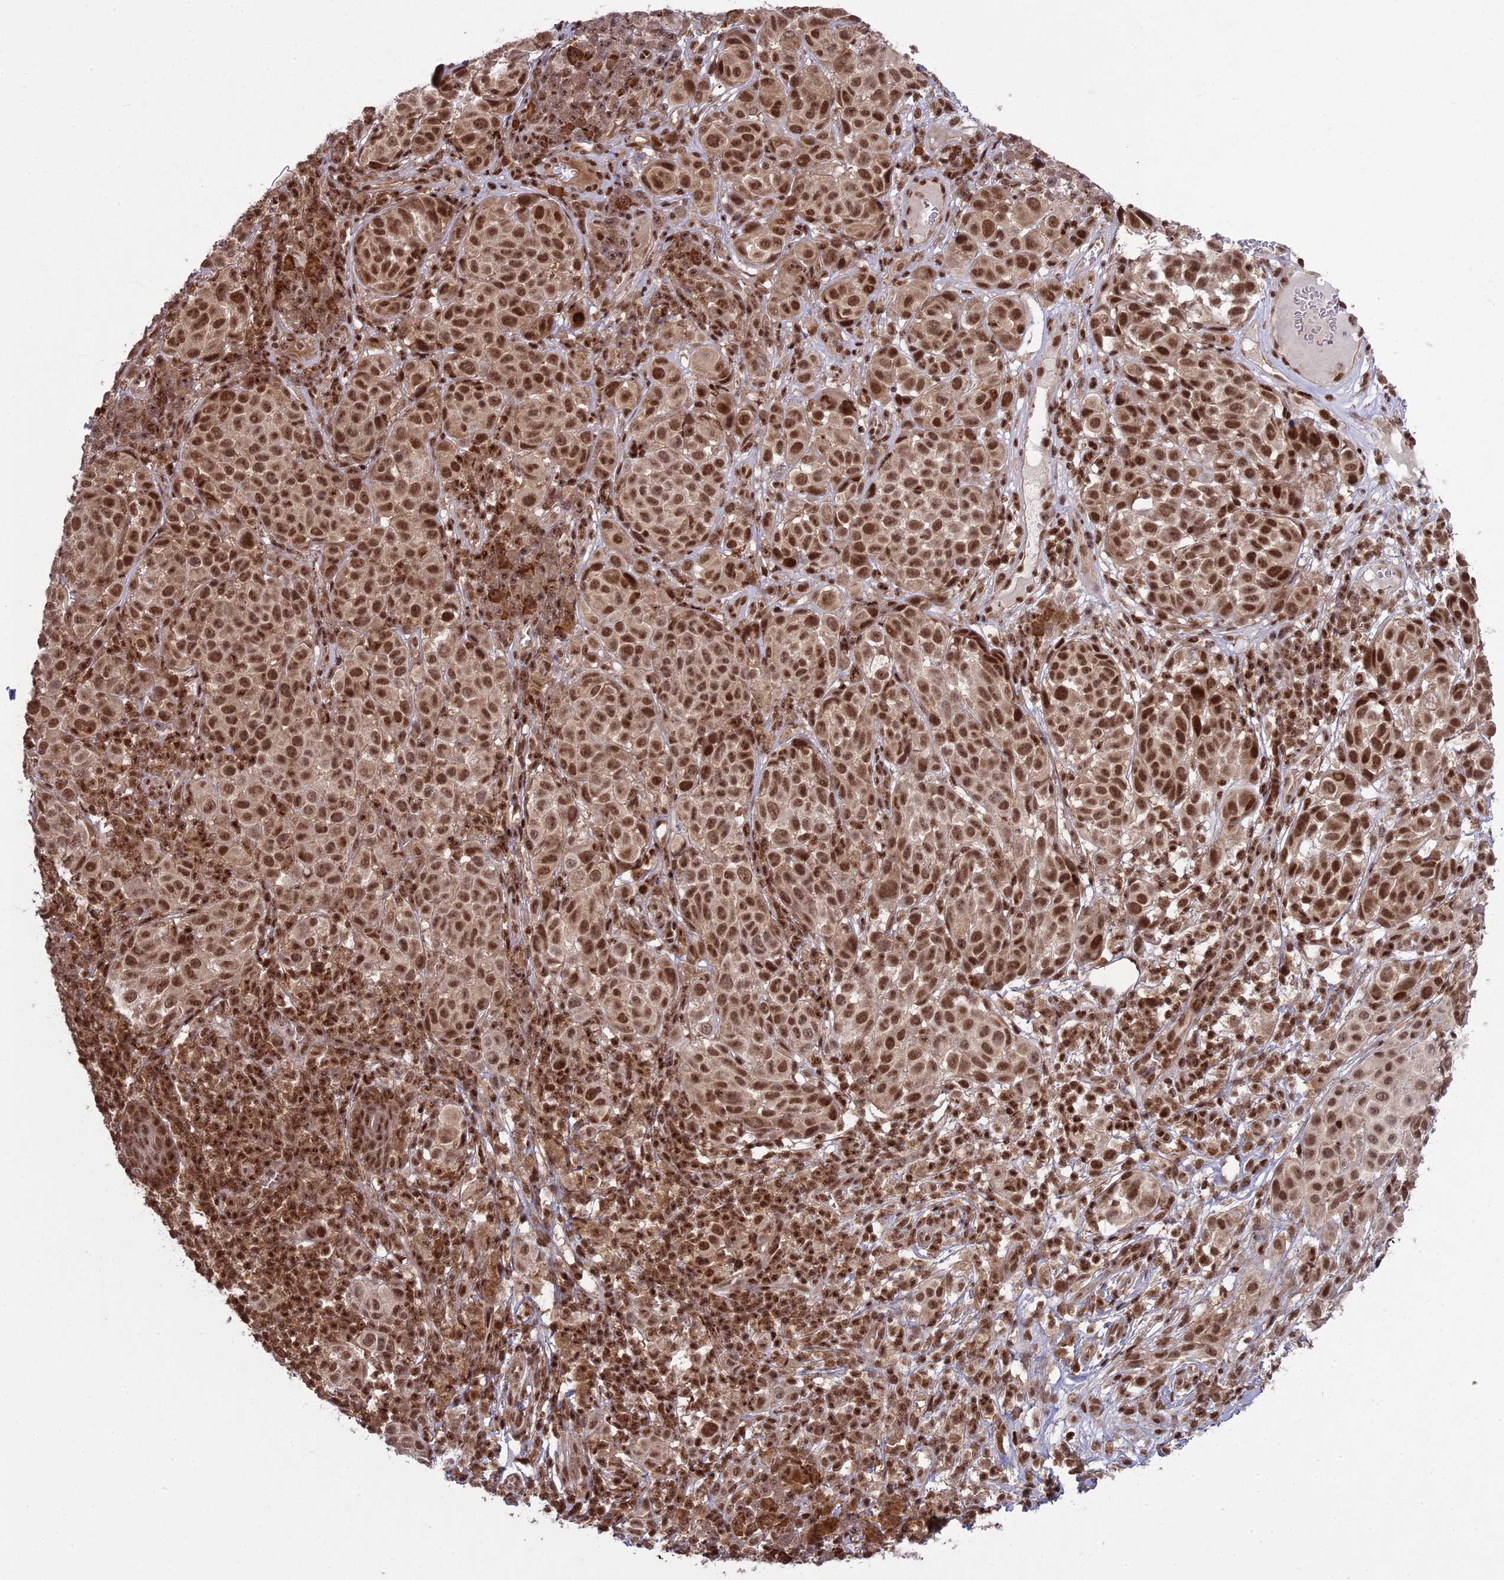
{"staining": {"intensity": "moderate", "quantity": ">75%", "location": "nuclear"}, "tissue": "melanoma", "cell_type": "Tumor cells", "image_type": "cancer", "snomed": [{"axis": "morphology", "description": "Malignant melanoma, NOS"}, {"axis": "topography", "description": "Skin"}], "caption": "Tumor cells exhibit medium levels of moderate nuclear positivity in approximately >75% of cells in malignant melanoma.", "gene": "GMEB1", "patient": {"sex": "male", "age": 38}}